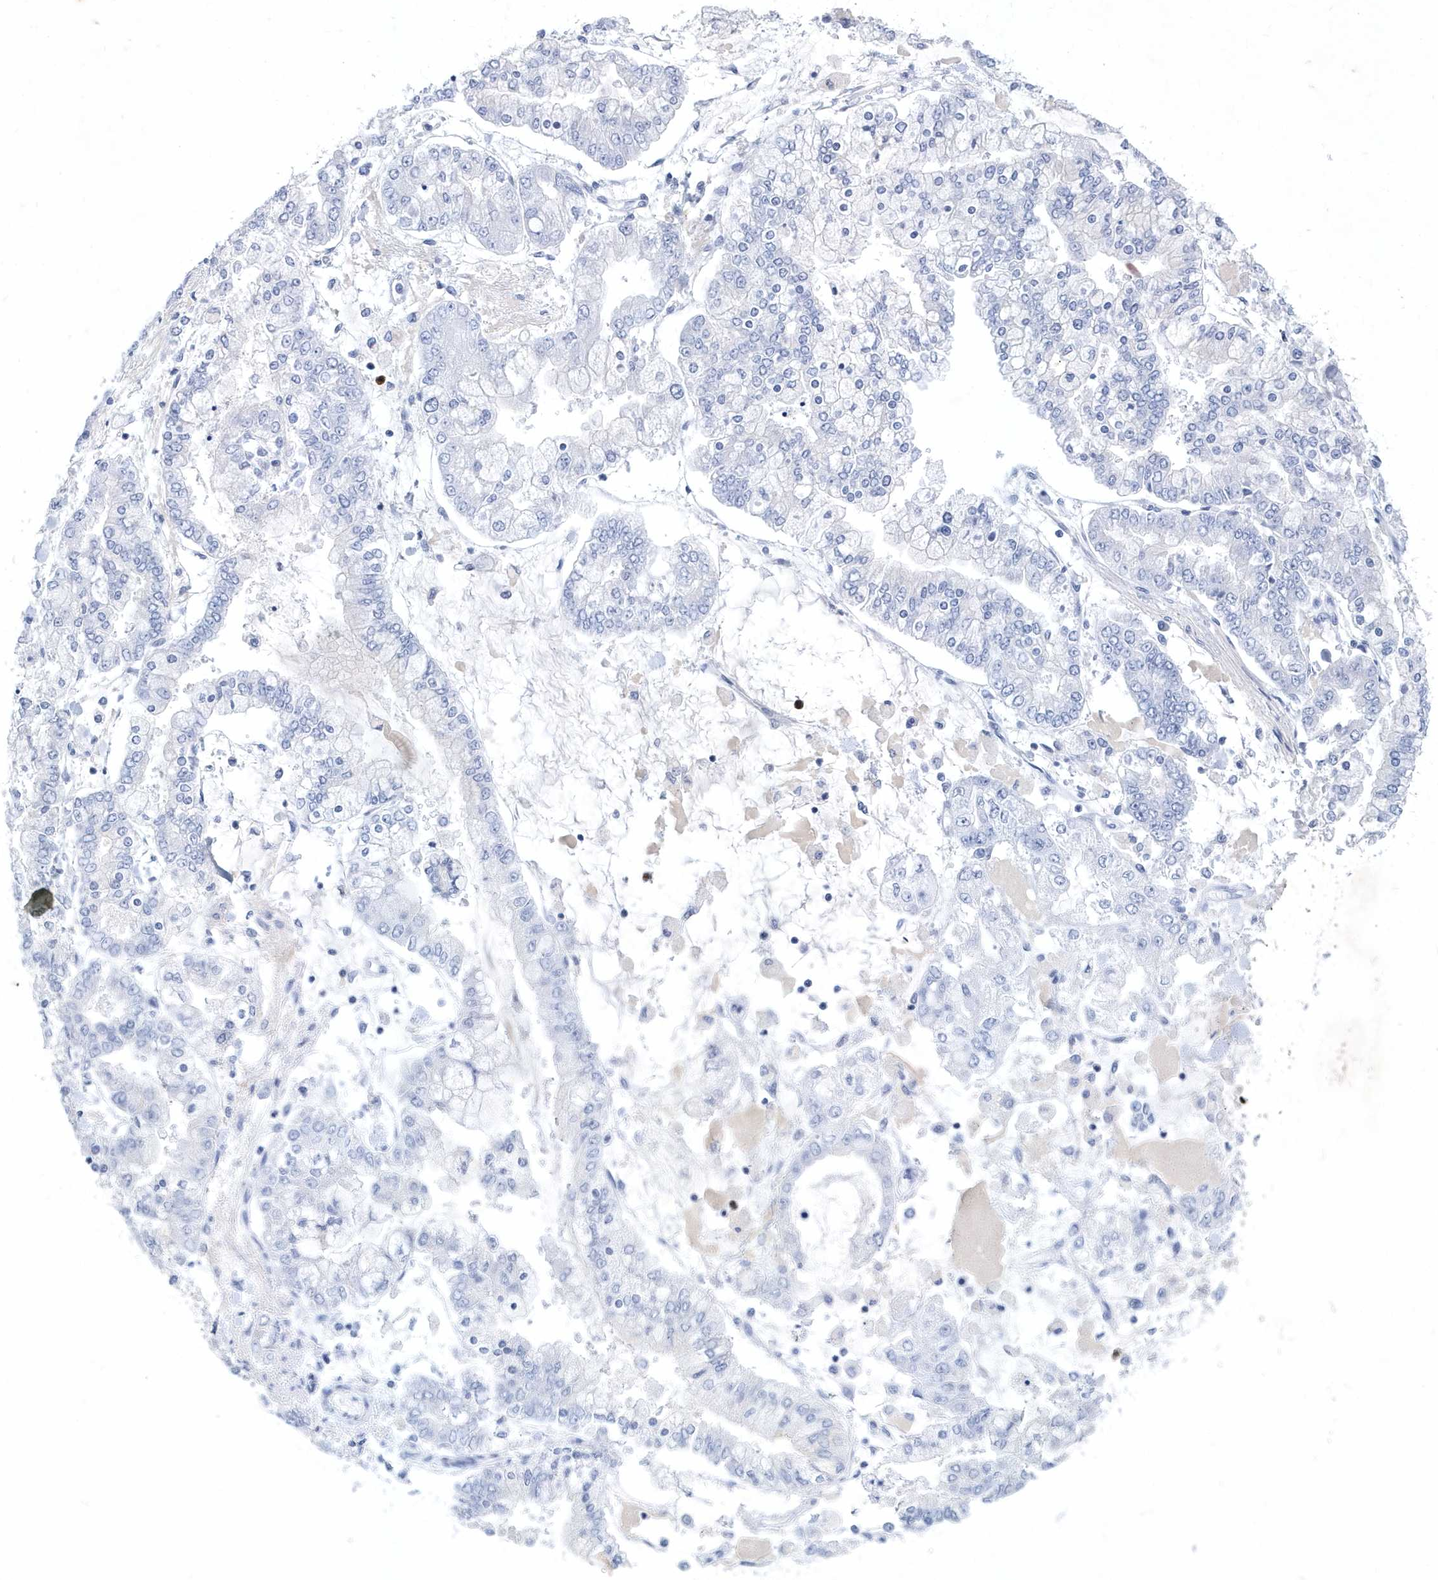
{"staining": {"intensity": "negative", "quantity": "none", "location": "none"}, "tissue": "stomach cancer", "cell_type": "Tumor cells", "image_type": "cancer", "snomed": [{"axis": "morphology", "description": "Normal tissue, NOS"}, {"axis": "morphology", "description": "Adenocarcinoma, NOS"}, {"axis": "topography", "description": "Stomach, upper"}, {"axis": "topography", "description": "Stomach"}], "caption": "High magnification brightfield microscopy of stomach cancer stained with DAB (brown) and counterstained with hematoxylin (blue): tumor cells show no significant positivity. (Brightfield microscopy of DAB (3,3'-diaminobenzidine) immunohistochemistry (IHC) at high magnification).", "gene": "SRGAP3", "patient": {"sex": "male", "age": 76}}